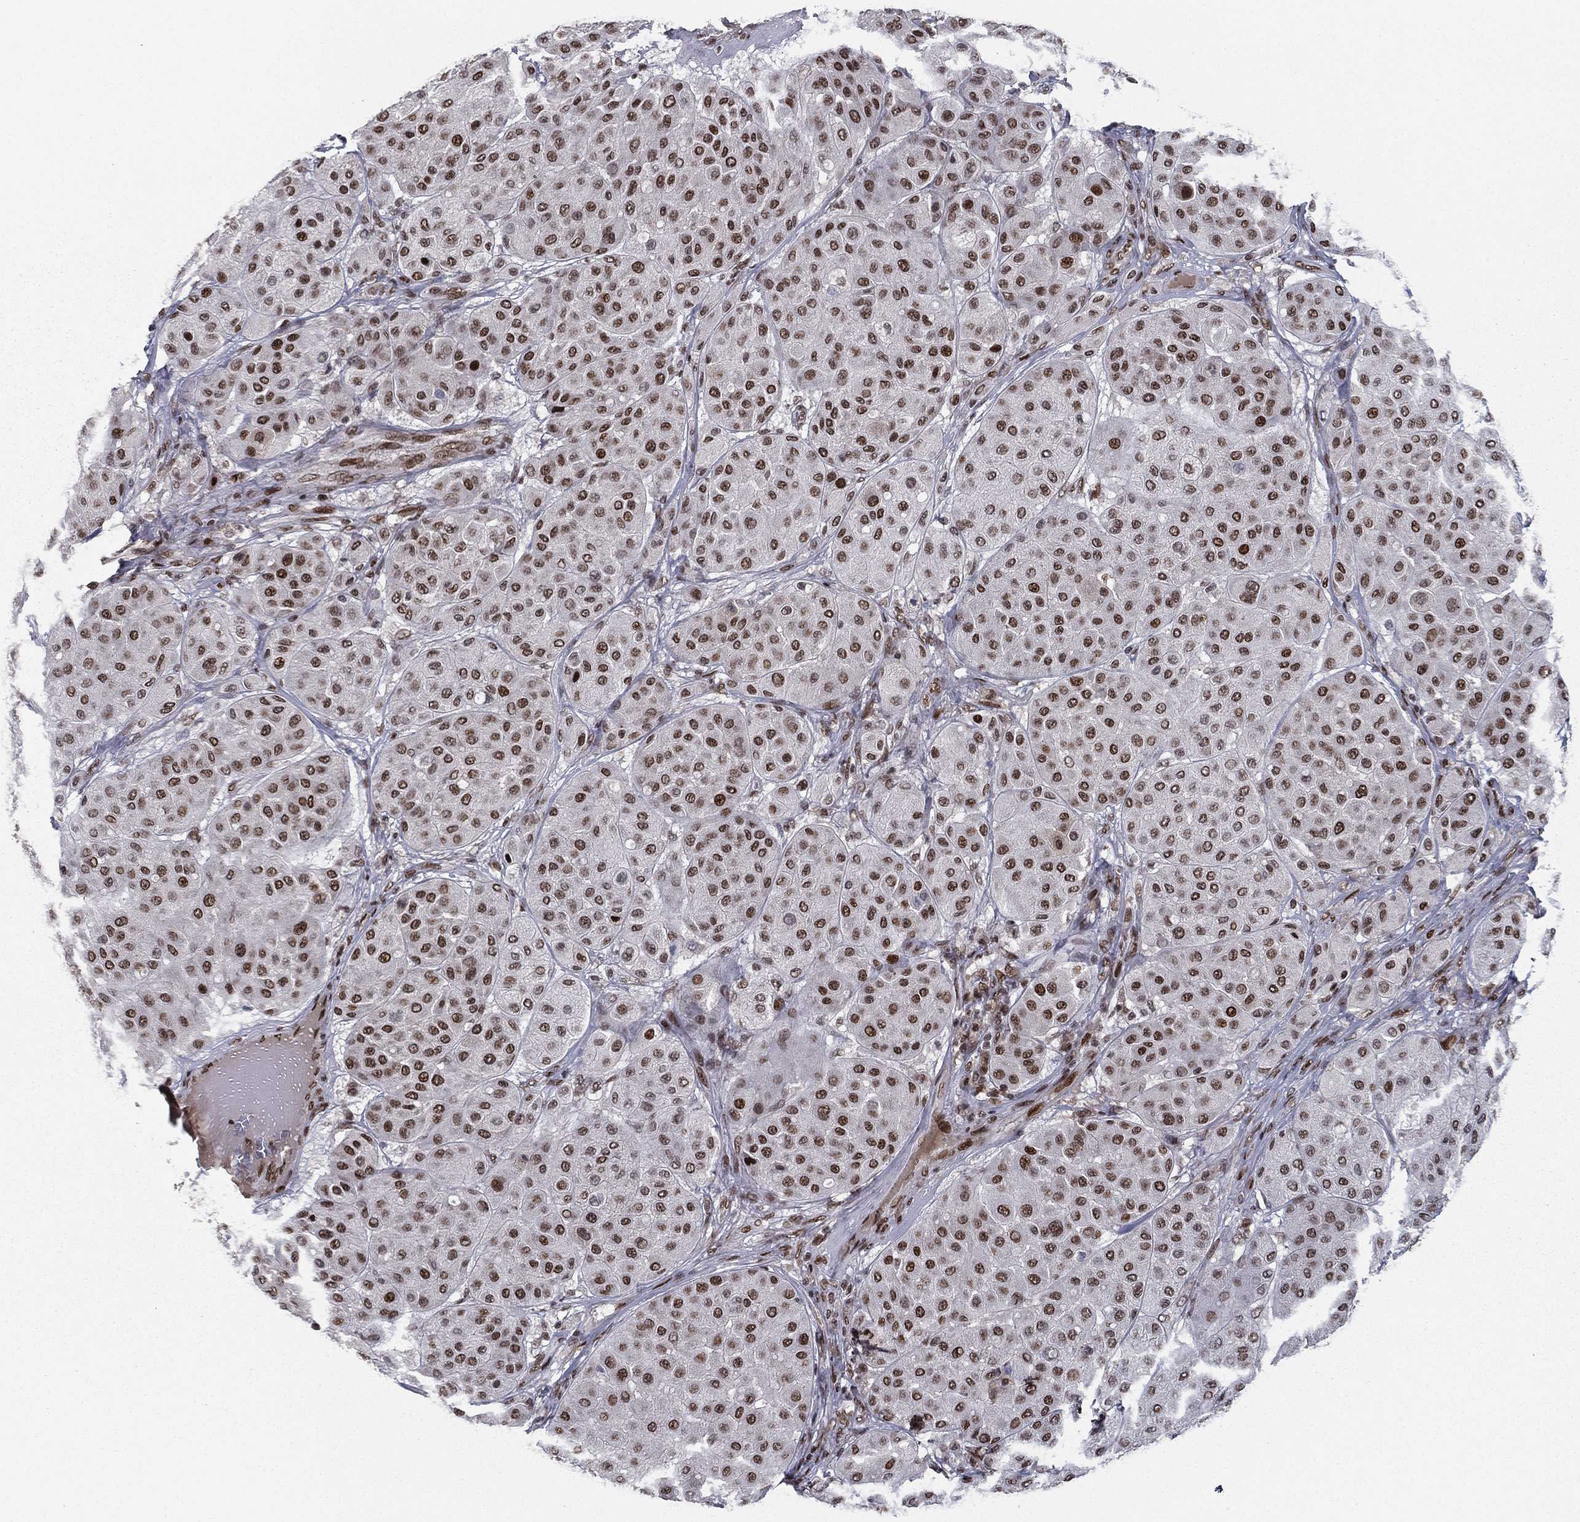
{"staining": {"intensity": "strong", "quantity": ">75%", "location": "nuclear"}, "tissue": "melanoma", "cell_type": "Tumor cells", "image_type": "cancer", "snomed": [{"axis": "morphology", "description": "Malignant melanoma, Metastatic site"}, {"axis": "topography", "description": "Smooth muscle"}], "caption": "High-power microscopy captured an immunohistochemistry image of malignant melanoma (metastatic site), revealing strong nuclear staining in about >75% of tumor cells.", "gene": "RTF1", "patient": {"sex": "male", "age": 41}}